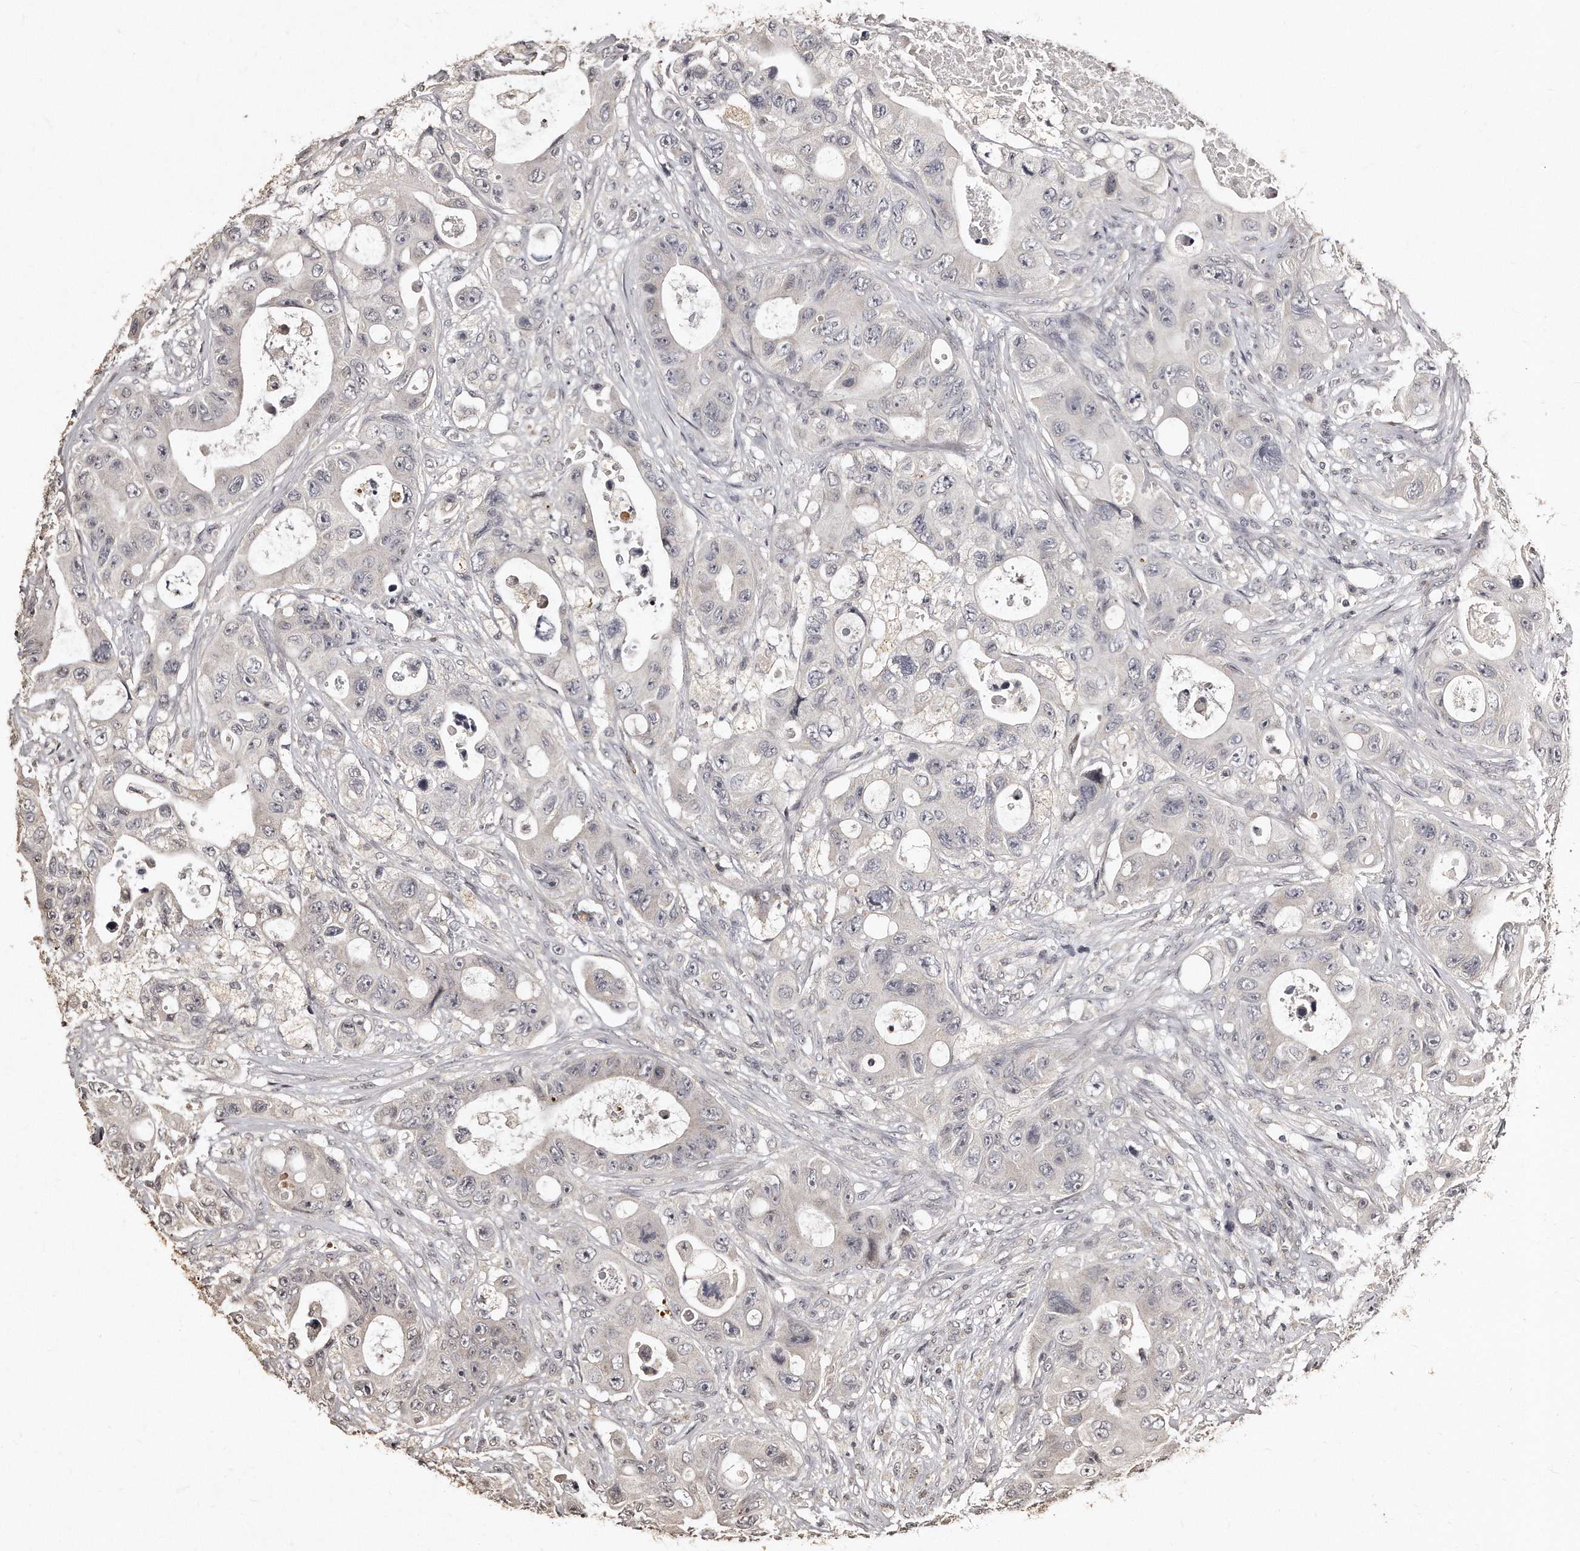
{"staining": {"intensity": "negative", "quantity": "none", "location": "none"}, "tissue": "colorectal cancer", "cell_type": "Tumor cells", "image_type": "cancer", "snomed": [{"axis": "morphology", "description": "Adenocarcinoma, NOS"}, {"axis": "topography", "description": "Colon"}], "caption": "IHC histopathology image of human colorectal adenocarcinoma stained for a protein (brown), which demonstrates no staining in tumor cells.", "gene": "TSHR", "patient": {"sex": "female", "age": 46}}